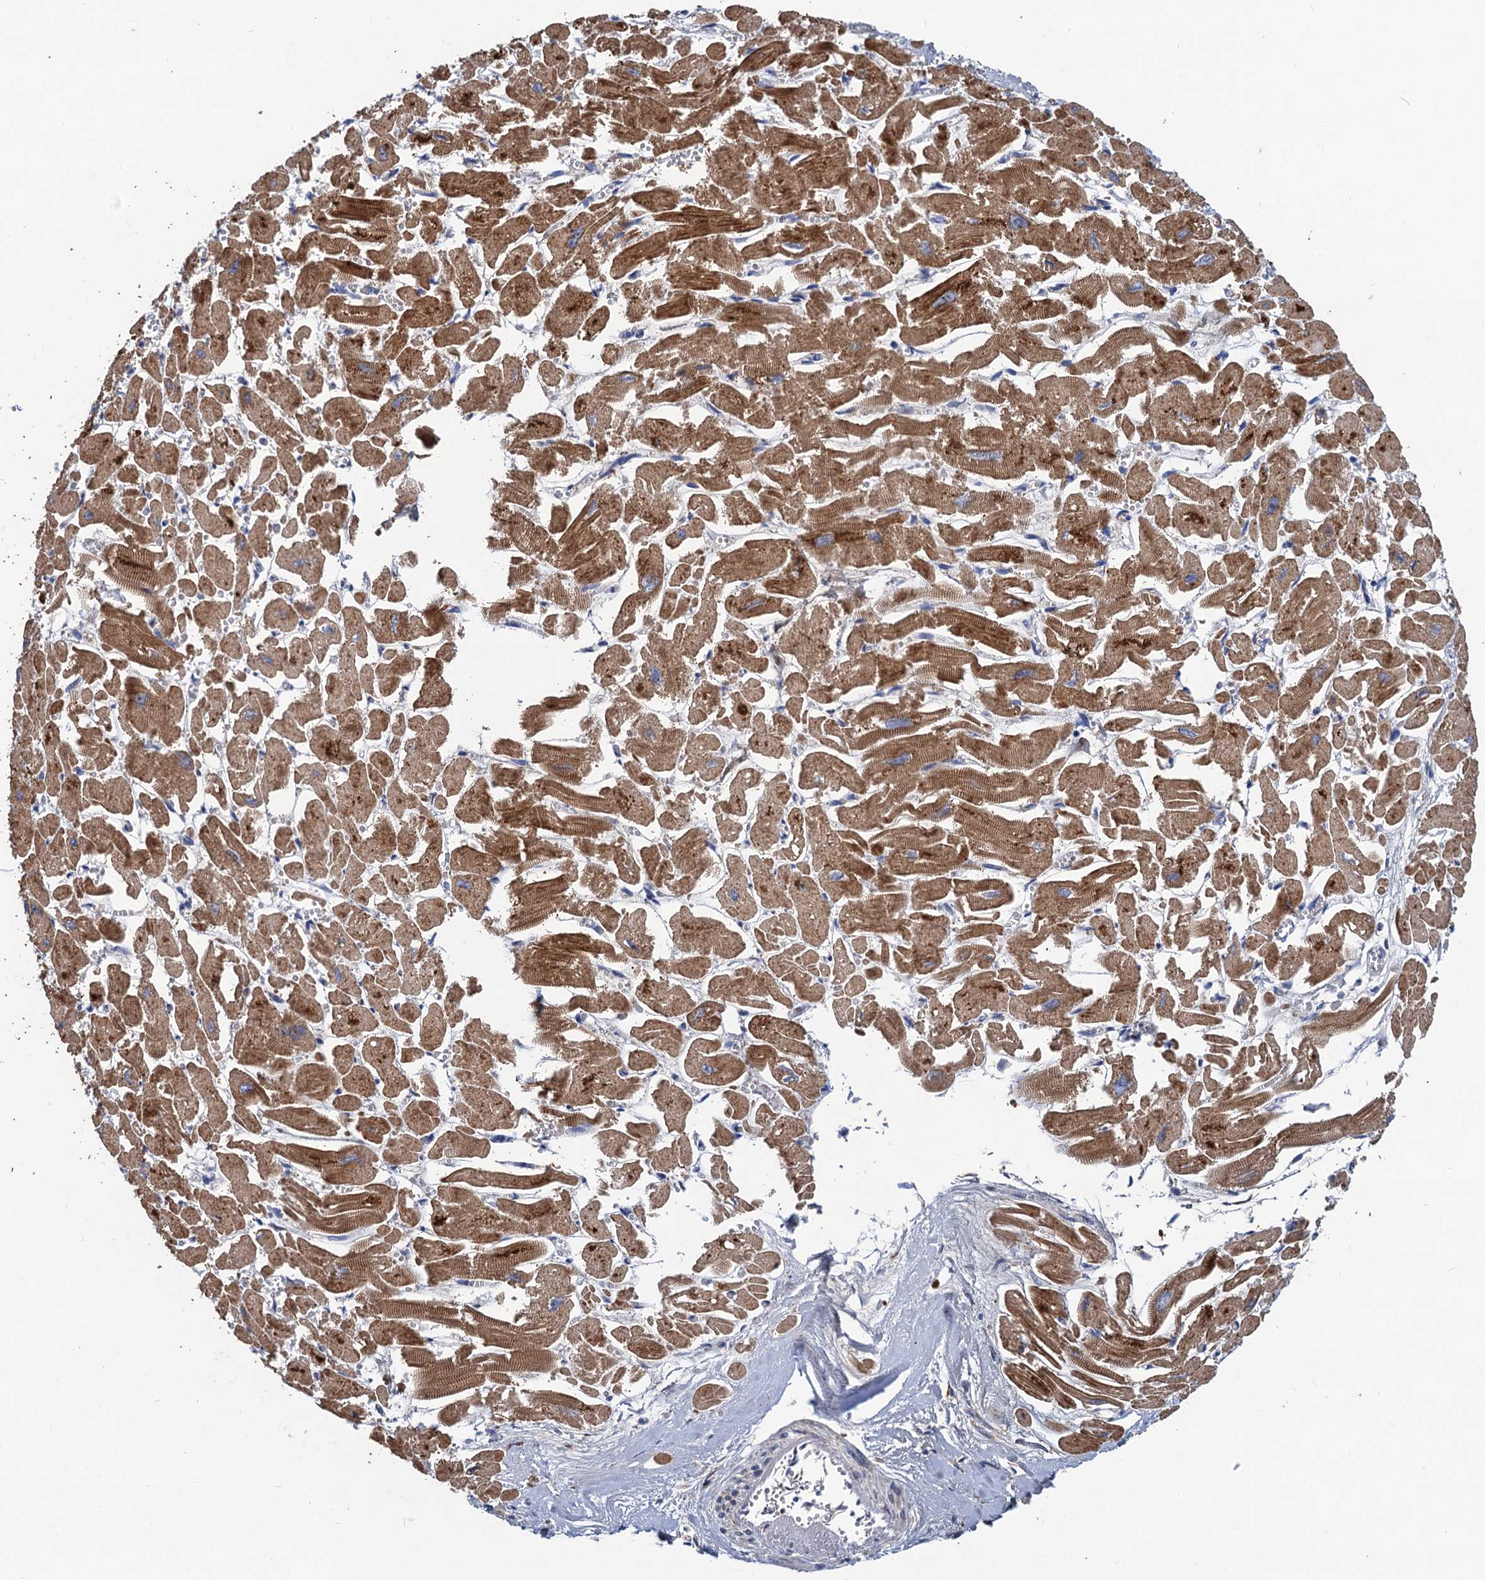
{"staining": {"intensity": "moderate", "quantity": ">75%", "location": "cytoplasmic/membranous"}, "tissue": "heart muscle", "cell_type": "Cardiomyocytes", "image_type": "normal", "snomed": [{"axis": "morphology", "description": "Normal tissue, NOS"}, {"axis": "topography", "description": "Heart"}], "caption": "Moderate cytoplasmic/membranous protein positivity is identified in approximately >75% of cardiomyocytes in heart muscle.", "gene": "TRAF7", "patient": {"sex": "male", "age": 54}}